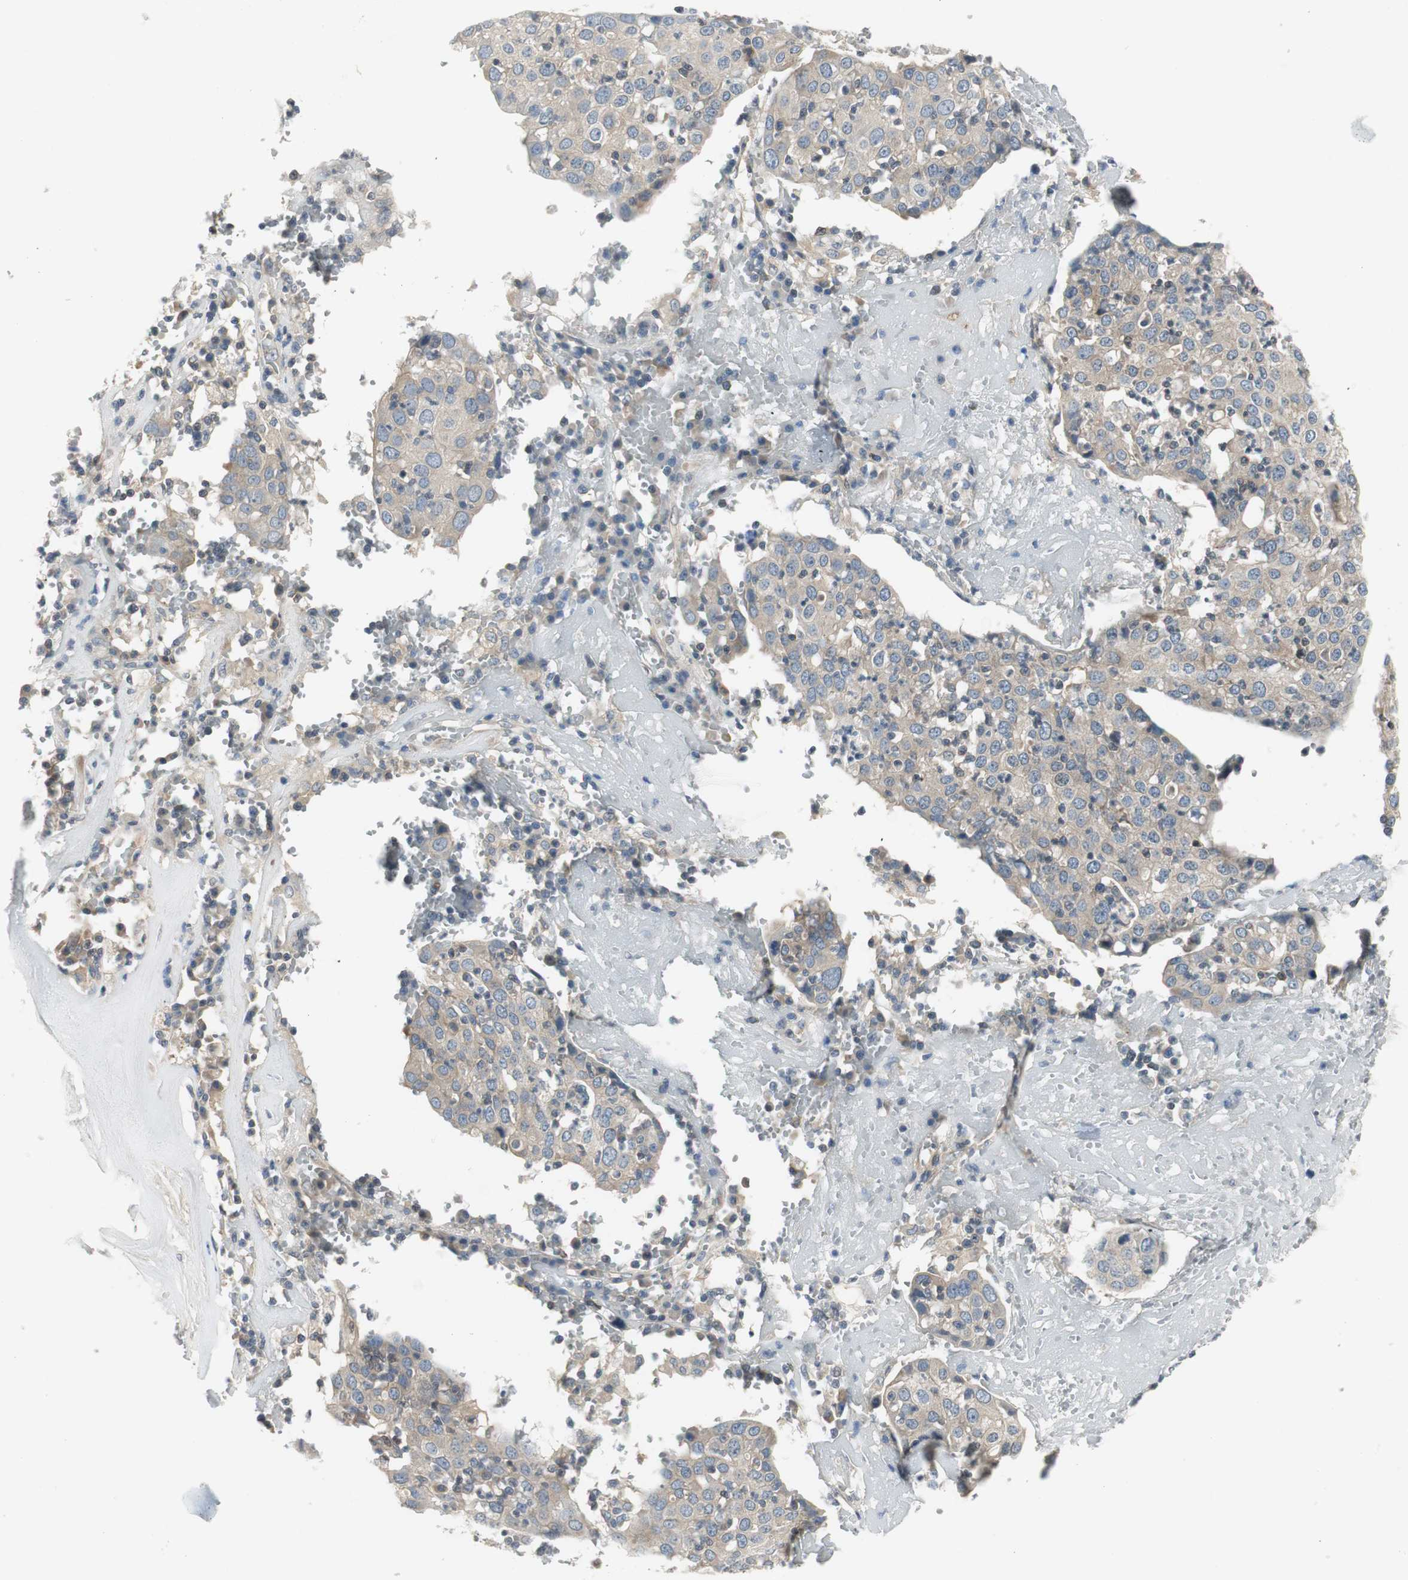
{"staining": {"intensity": "weak", "quantity": ">75%", "location": "cytoplasmic/membranous"}, "tissue": "head and neck cancer", "cell_type": "Tumor cells", "image_type": "cancer", "snomed": [{"axis": "morphology", "description": "Adenocarcinoma, NOS"}, {"axis": "topography", "description": "Salivary gland"}, {"axis": "topography", "description": "Head-Neck"}], "caption": "A low amount of weak cytoplasmic/membranous positivity is appreciated in approximately >75% of tumor cells in adenocarcinoma (head and neck) tissue.", "gene": "PRKAA1", "patient": {"sex": "female", "age": 65}}